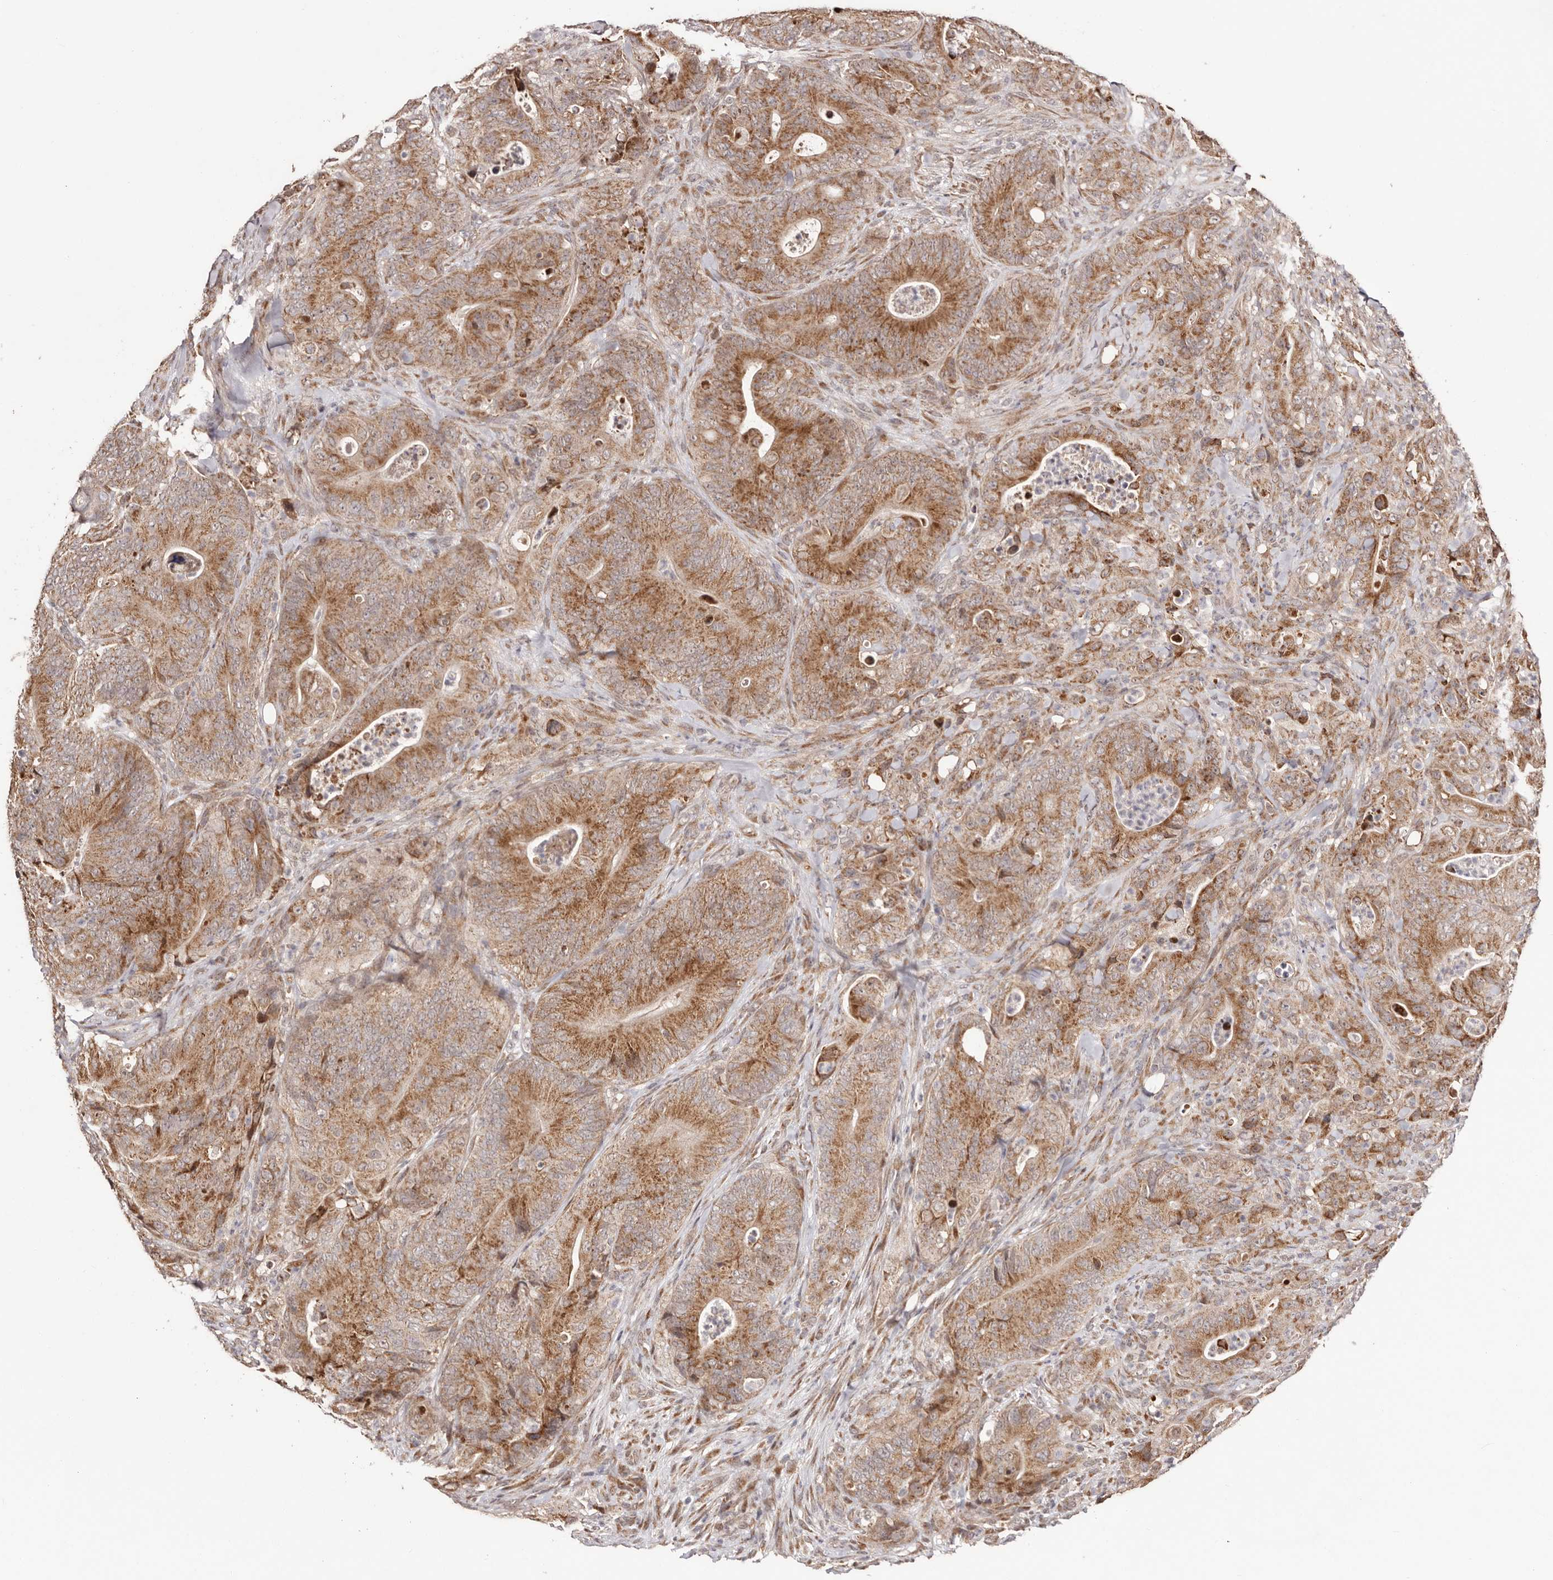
{"staining": {"intensity": "moderate", "quantity": ">75%", "location": "cytoplasmic/membranous"}, "tissue": "colorectal cancer", "cell_type": "Tumor cells", "image_type": "cancer", "snomed": [{"axis": "morphology", "description": "Normal tissue, NOS"}, {"axis": "topography", "description": "Colon"}], "caption": "DAB (3,3'-diaminobenzidine) immunohistochemical staining of colorectal cancer shows moderate cytoplasmic/membranous protein staining in approximately >75% of tumor cells.", "gene": "EGR3", "patient": {"sex": "female", "age": 82}}